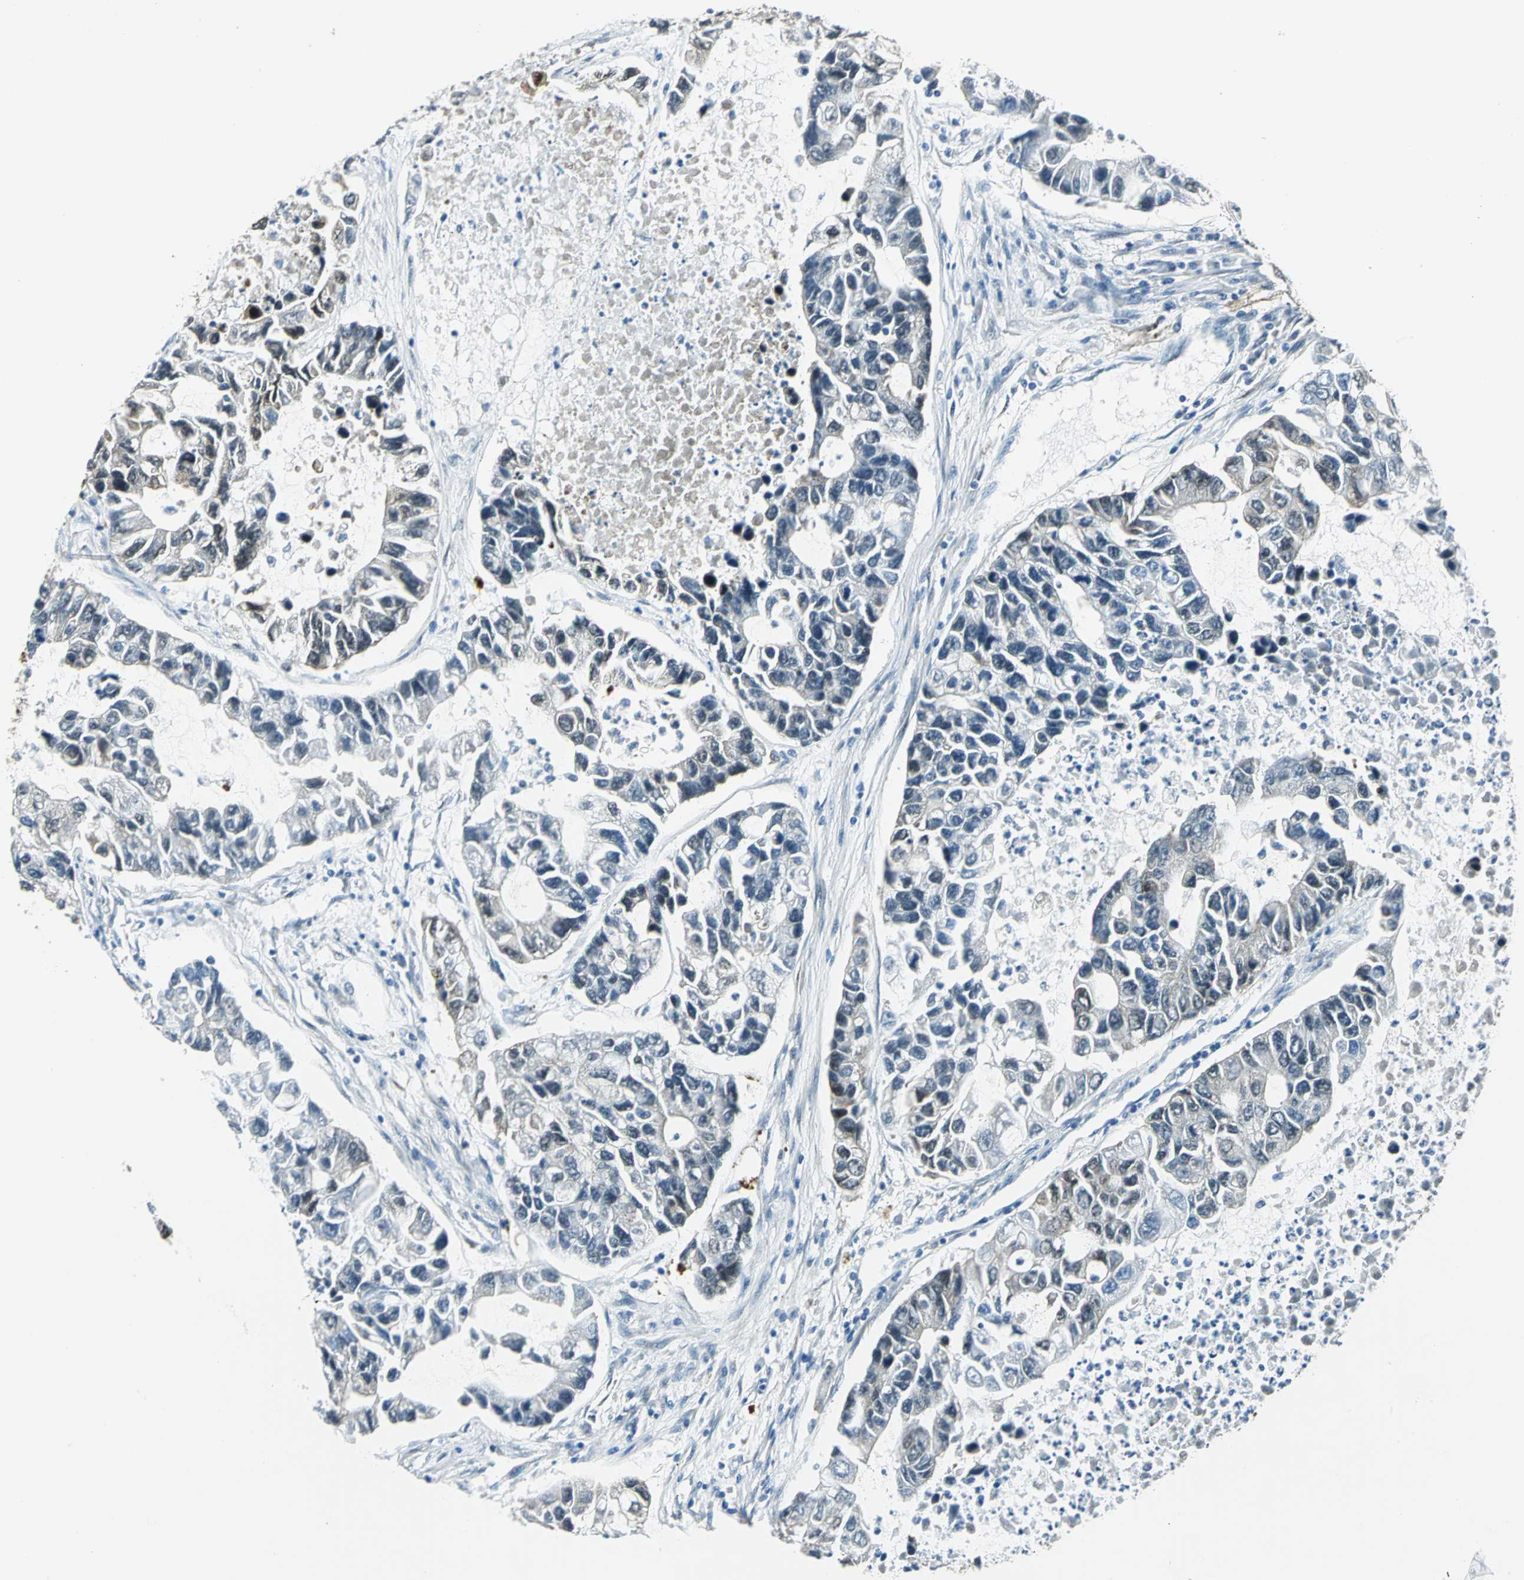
{"staining": {"intensity": "weak", "quantity": "<25%", "location": "cytoplasmic/membranous"}, "tissue": "lung cancer", "cell_type": "Tumor cells", "image_type": "cancer", "snomed": [{"axis": "morphology", "description": "Adenocarcinoma, NOS"}, {"axis": "topography", "description": "Lung"}], "caption": "Image shows no protein expression in tumor cells of lung cancer tissue.", "gene": "HSPB1", "patient": {"sex": "female", "age": 51}}